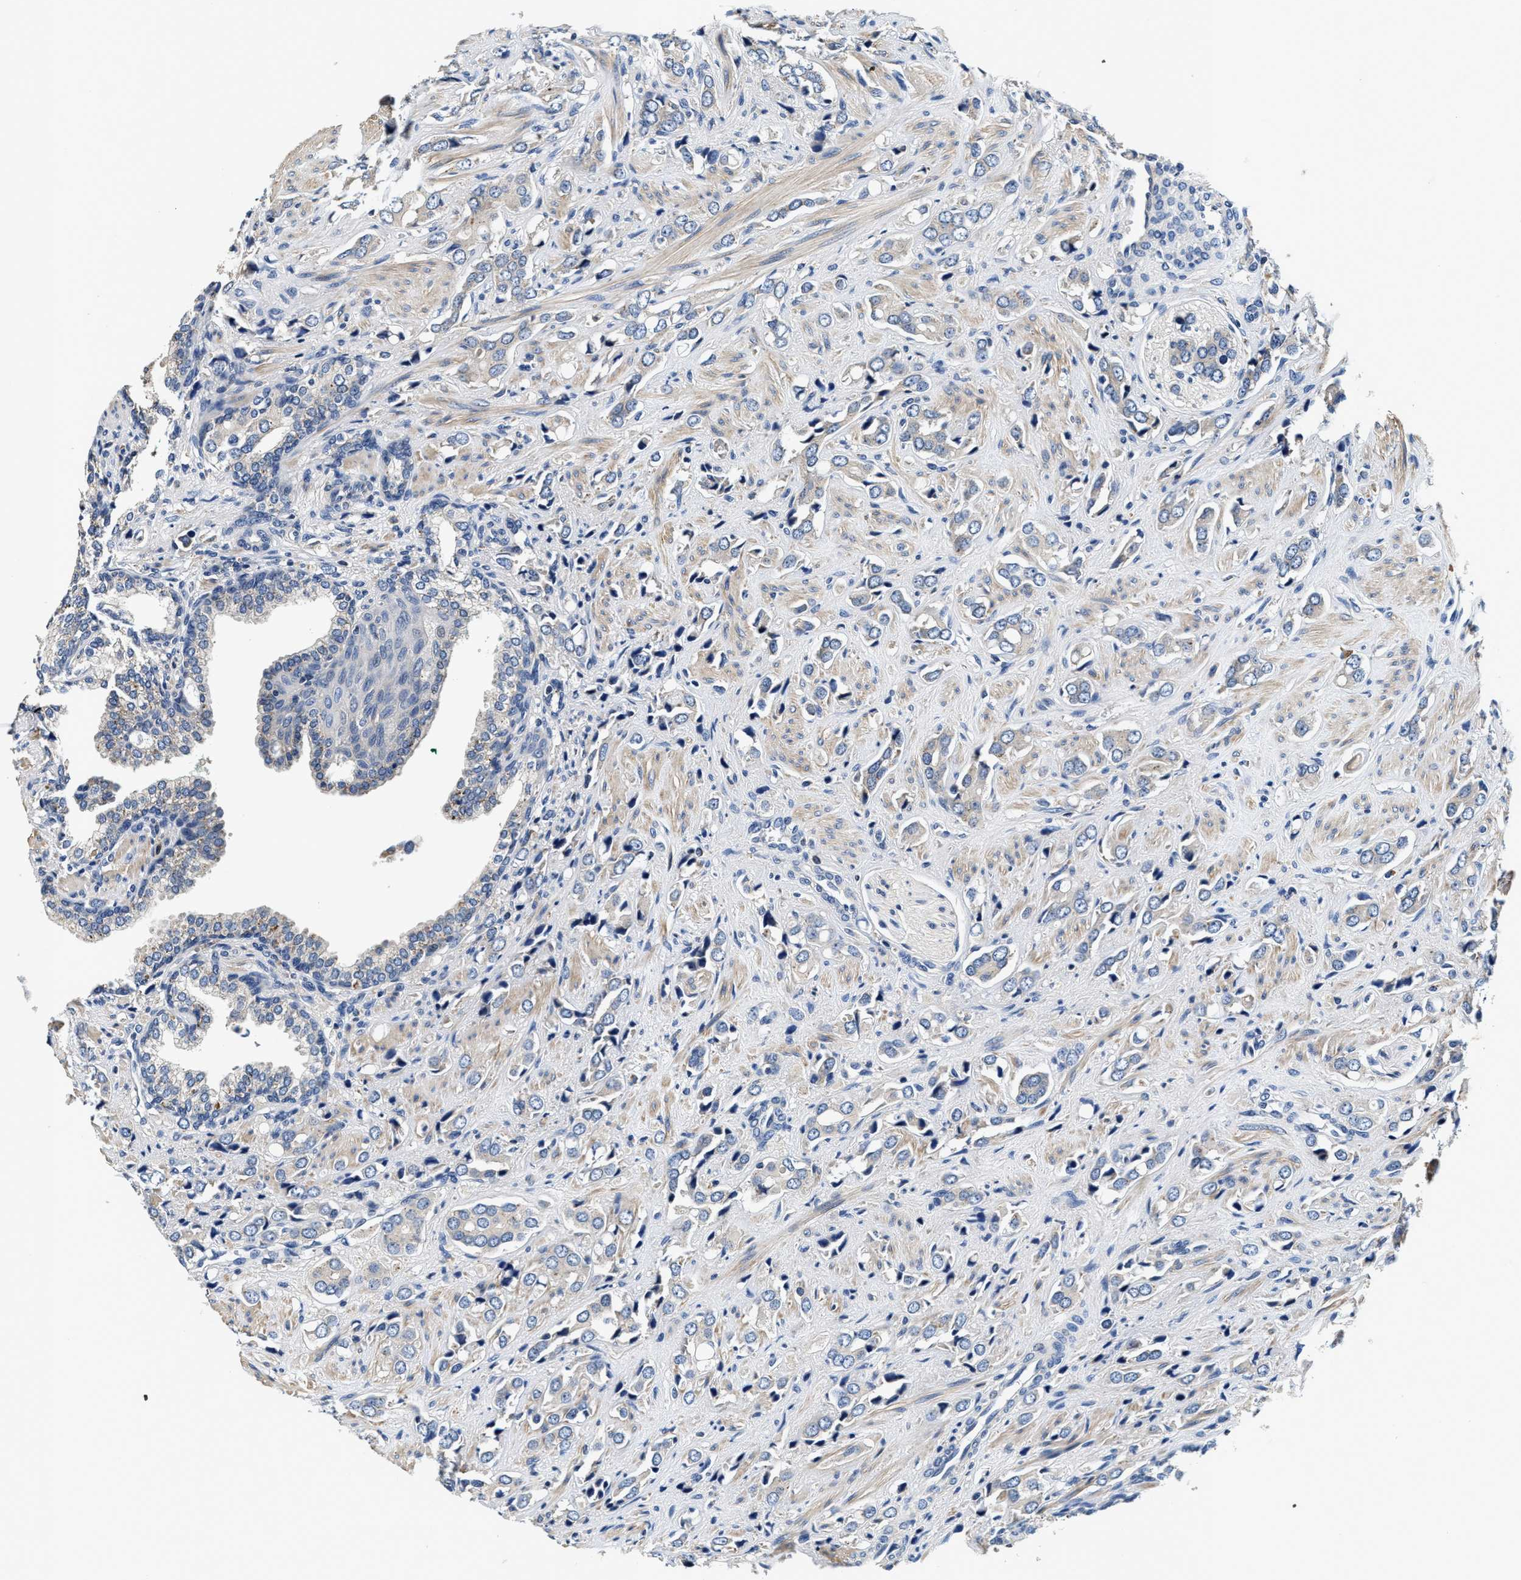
{"staining": {"intensity": "weak", "quantity": "<25%", "location": "cytoplasmic/membranous"}, "tissue": "prostate cancer", "cell_type": "Tumor cells", "image_type": "cancer", "snomed": [{"axis": "morphology", "description": "Adenocarcinoma, High grade"}, {"axis": "topography", "description": "Prostate"}], "caption": "Immunohistochemistry (IHC) micrograph of neoplastic tissue: prostate adenocarcinoma (high-grade) stained with DAB reveals no significant protein positivity in tumor cells. (Stains: DAB immunohistochemistry (IHC) with hematoxylin counter stain, Microscopy: brightfield microscopy at high magnification).", "gene": "ANKIB1", "patient": {"sex": "male", "age": 52}}